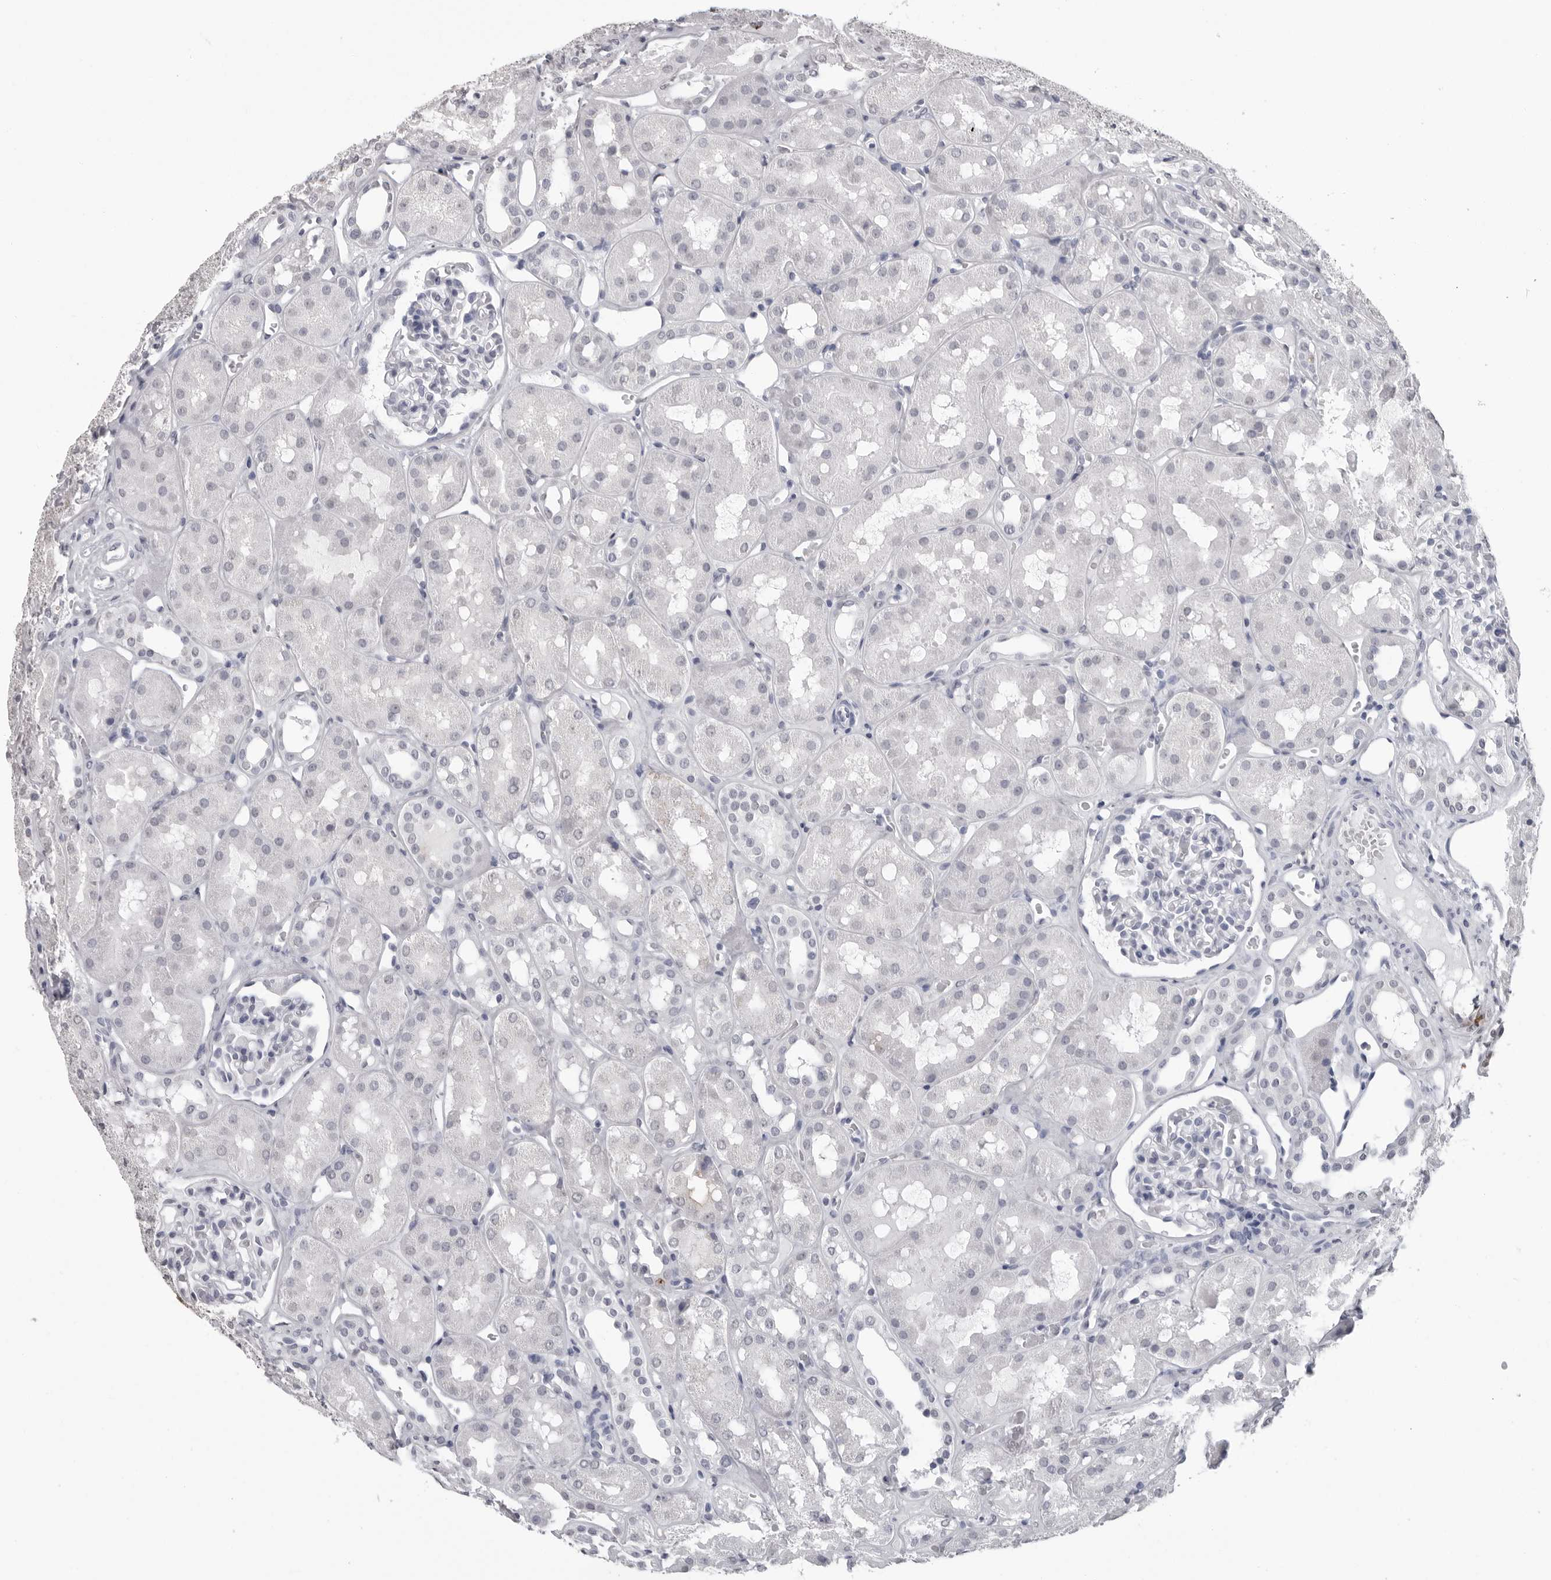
{"staining": {"intensity": "negative", "quantity": "none", "location": "none"}, "tissue": "kidney", "cell_type": "Cells in glomeruli", "image_type": "normal", "snomed": [{"axis": "morphology", "description": "Normal tissue, NOS"}, {"axis": "topography", "description": "Kidney"}], "caption": "IHC of unremarkable kidney demonstrates no staining in cells in glomeruli. The staining is performed using DAB brown chromogen with nuclei counter-stained in using hematoxylin.", "gene": "HEPACAM", "patient": {"sex": "male", "age": 16}}